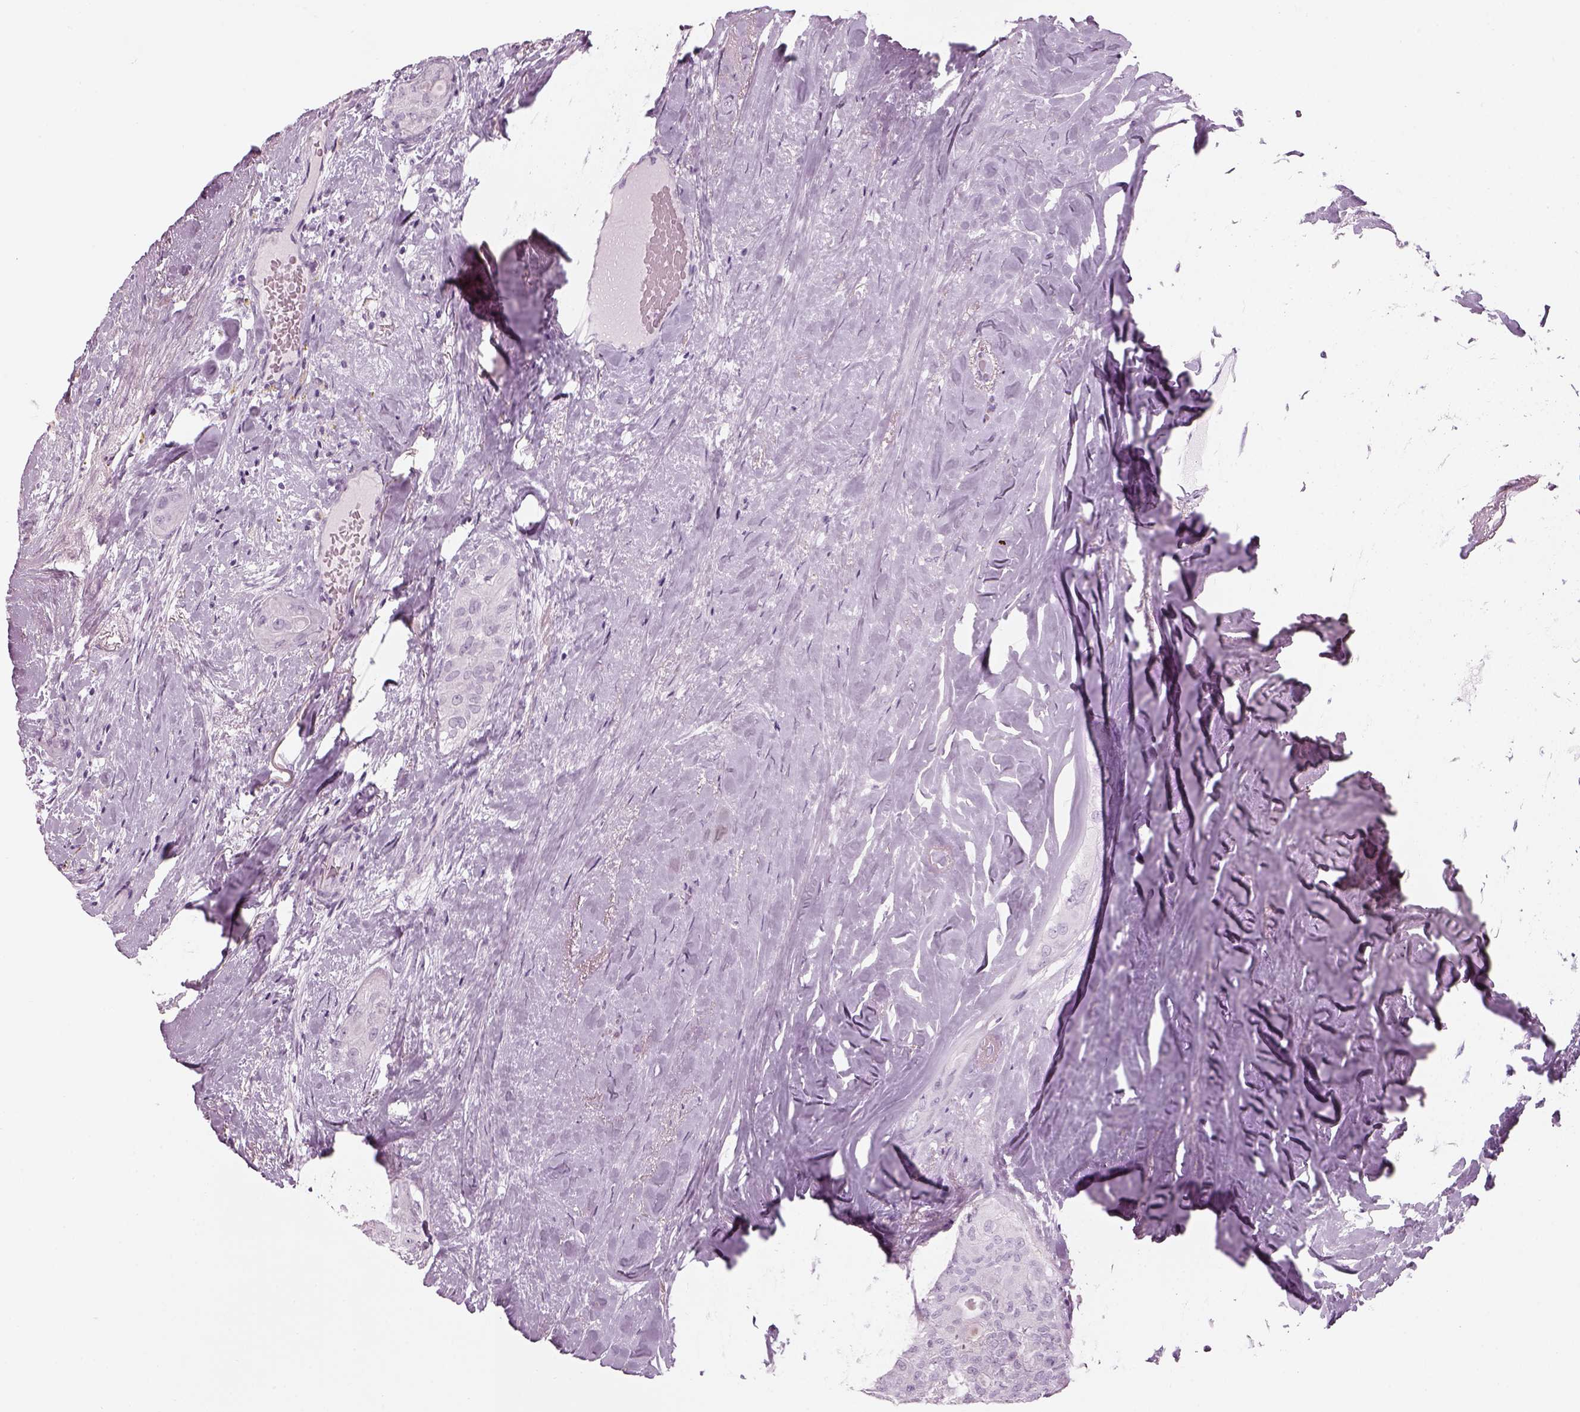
{"staining": {"intensity": "negative", "quantity": "none", "location": "none"}, "tissue": "thyroid cancer", "cell_type": "Tumor cells", "image_type": "cancer", "snomed": [{"axis": "morphology", "description": "Follicular adenoma carcinoma, NOS"}, {"axis": "topography", "description": "Thyroid gland"}], "caption": "The micrograph displays no staining of tumor cells in thyroid cancer (follicular adenoma carcinoma). The staining is performed using DAB brown chromogen with nuclei counter-stained in using hematoxylin.", "gene": "SAG", "patient": {"sex": "male", "age": 75}}